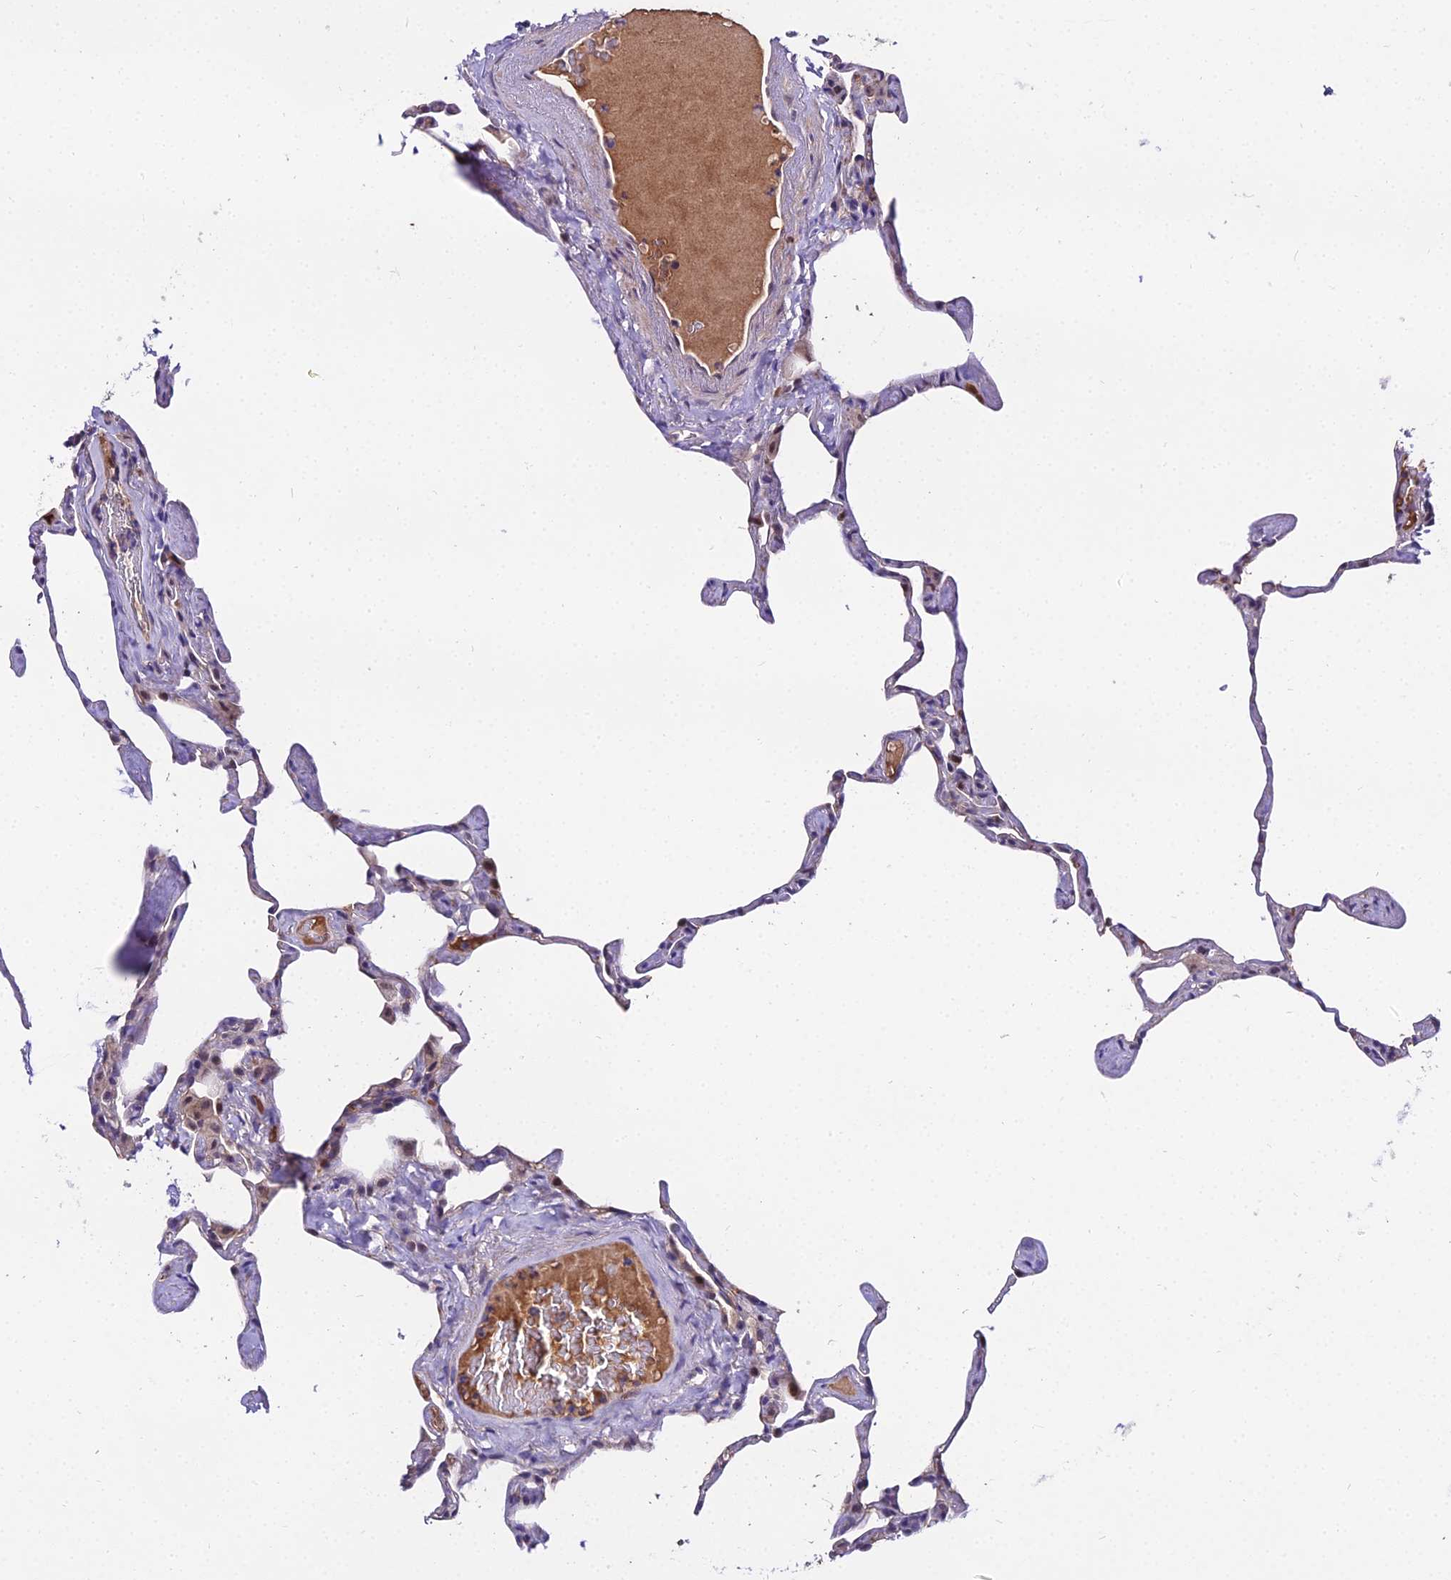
{"staining": {"intensity": "moderate", "quantity": "<25%", "location": "nuclear"}, "tissue": "lung", "cell_type": "Alveolar cells", "image_type": "normal", "snomed": [{"axis": "morphology", "description": "Normal tissue, NOS"}, {"axis": "topography", "description": "Lung"}], "caption": "Immunohistochemistry of normal human lung displays low levels of moderate nuclear staining in approximately <25% of alveolar cells.", "gene": "TRIML2", "patient": {"sex": "male", "age": 65}}